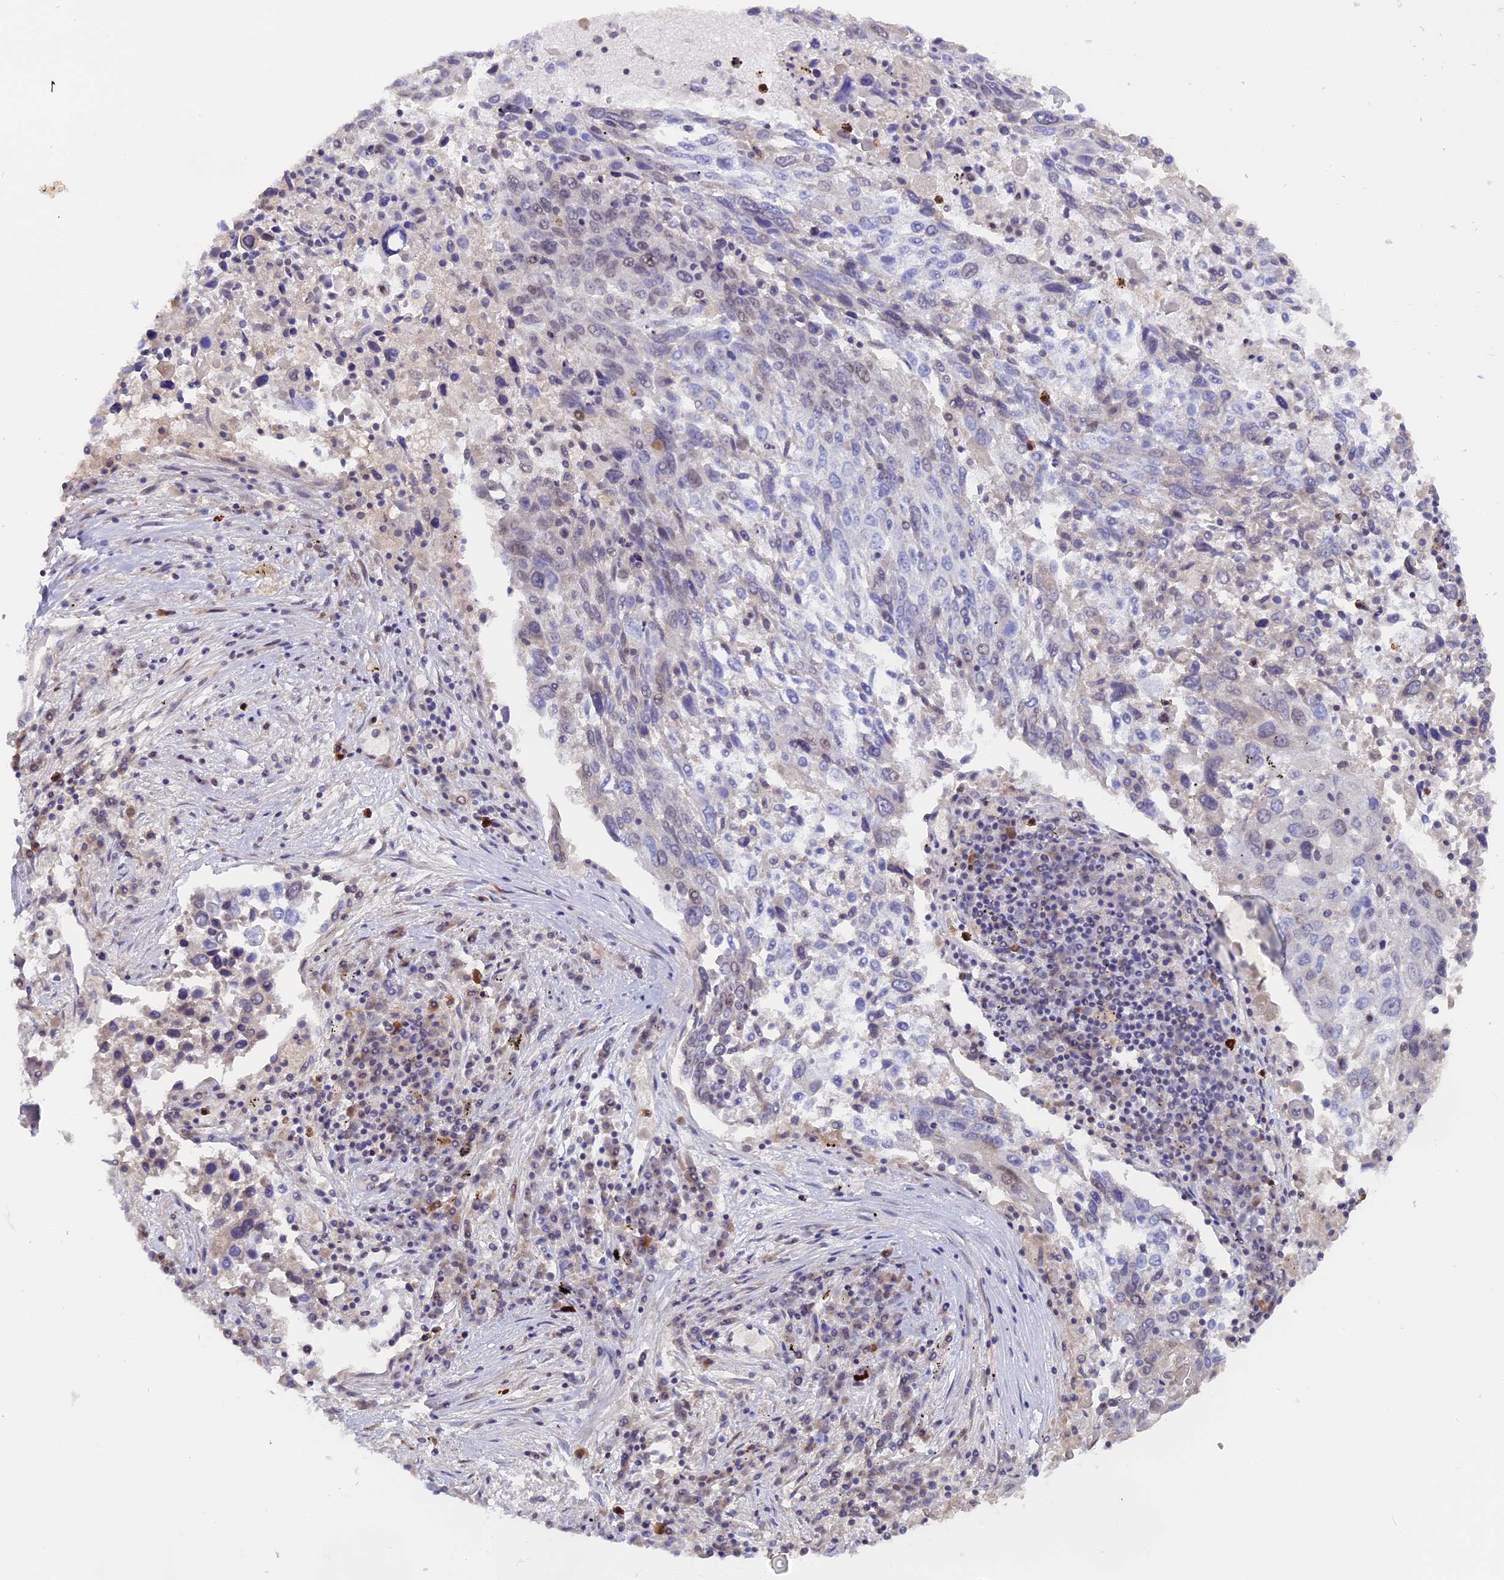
{"staining": {"intensity": "weak", "quantity": "<25%", "location": "nuclear"}, "tissue": "lung cancer", "cell_type": "Tumor cells", "image_type": "cancer", "snomed": [{"axis": "morphology", "description": "Squamous cell carcinoma, NOS"}, {"axis": "topography", "description": "Lung"}], "caption": "Lung cancer (squamous cell carcinoma) stained for a protein using IHC shows no staining tumor cells.", "gene": "PYGO1", "patient": {"sex": "male", "age": 65}}